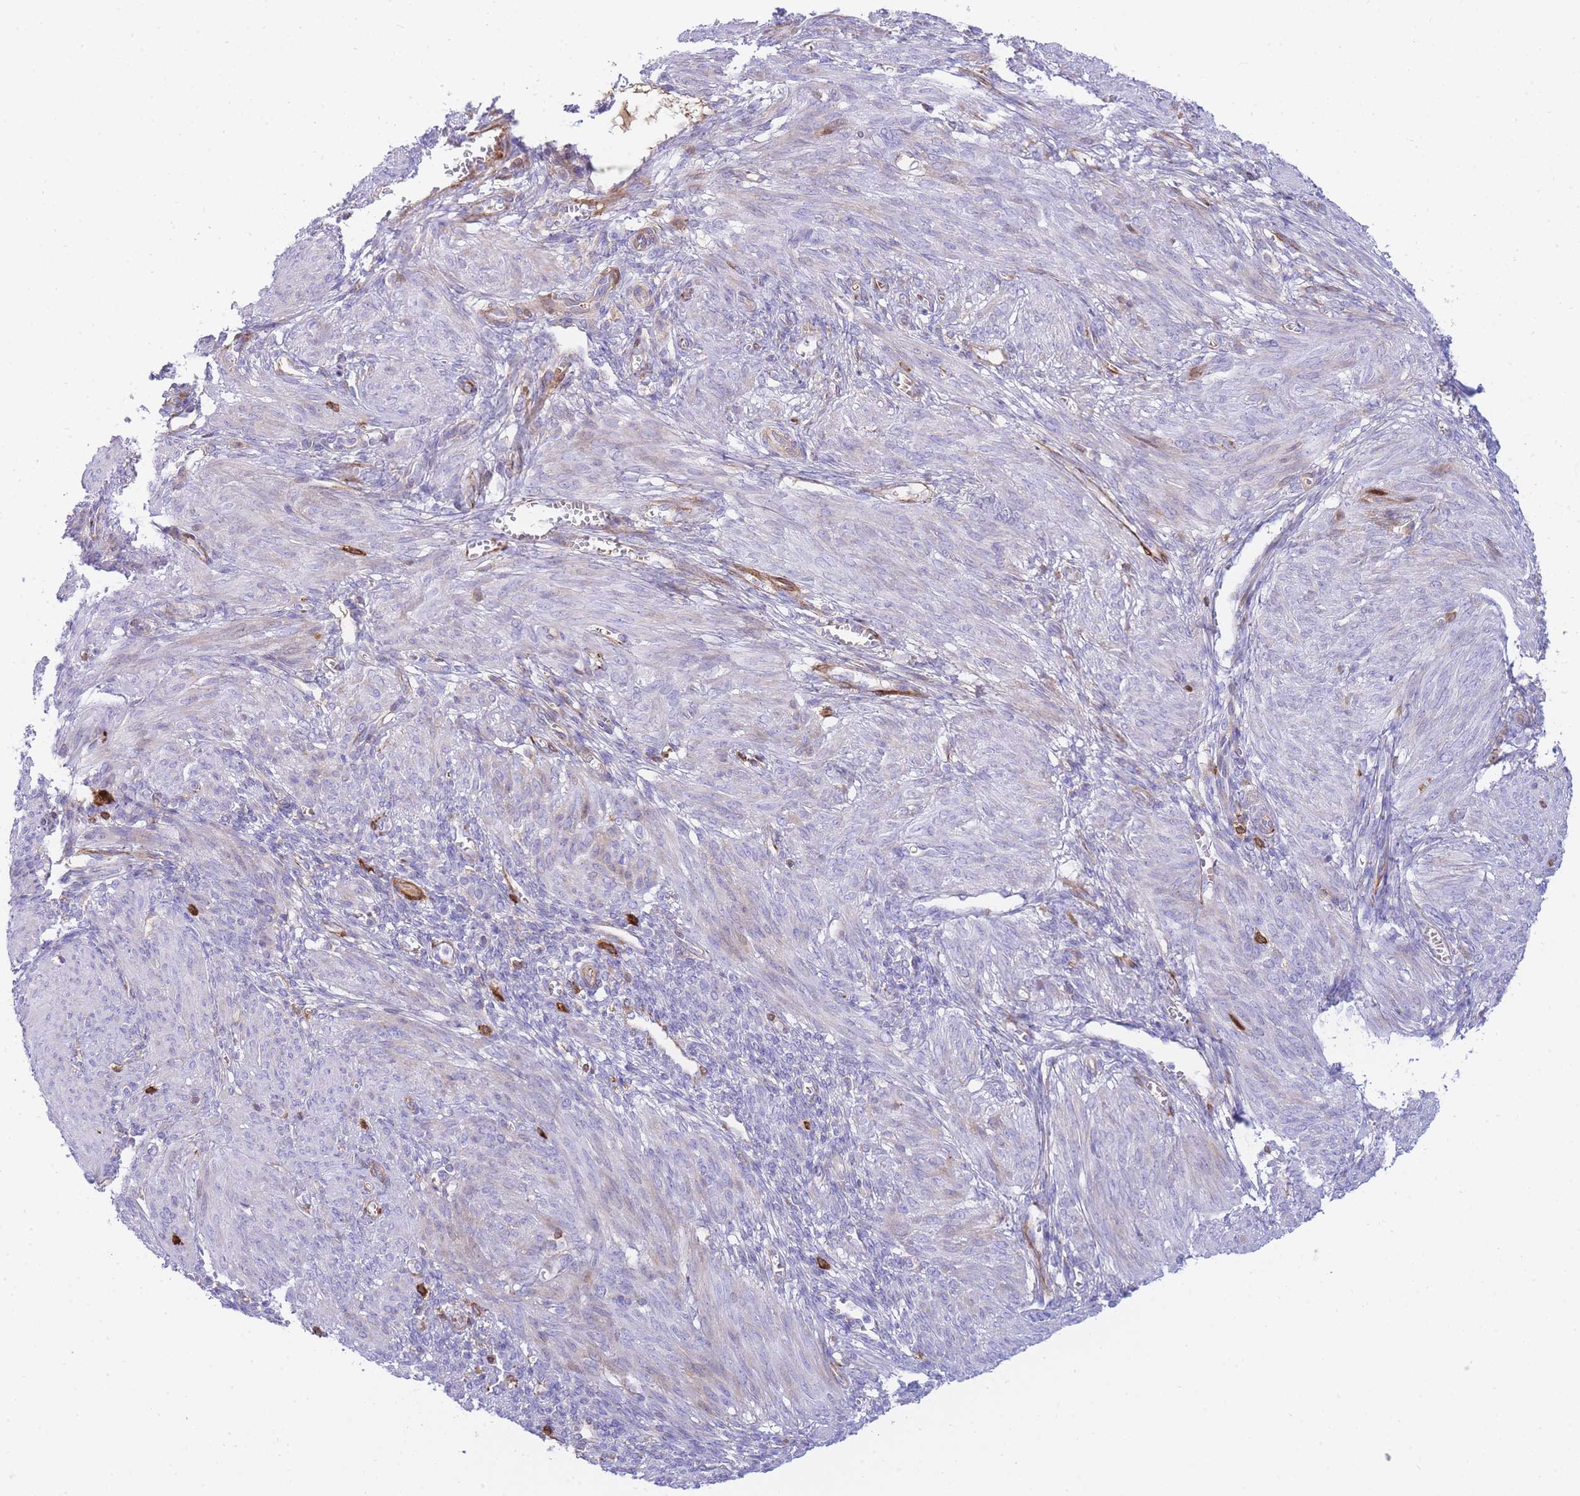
{"staining": {"intensity": "weak", "quantity": "<25%", "location": "cytoplasmic/membranous"}, "tissue": "smooth muscle", "cell_type": "Smooth muscle cells", "image_type": "normal", "snomed": [{"axis": "morphology", "description": "Normal tissue, NOS"}, {"axis": "topography", "description": "Smooth muscle"}], "caption": "Immunohistochemical staining of unremarkable human smooth muscle reveals no significant positivity in smooth muscle cells.", "gene": "FBN3", "patient": {"sex": "female", "age": 39}}